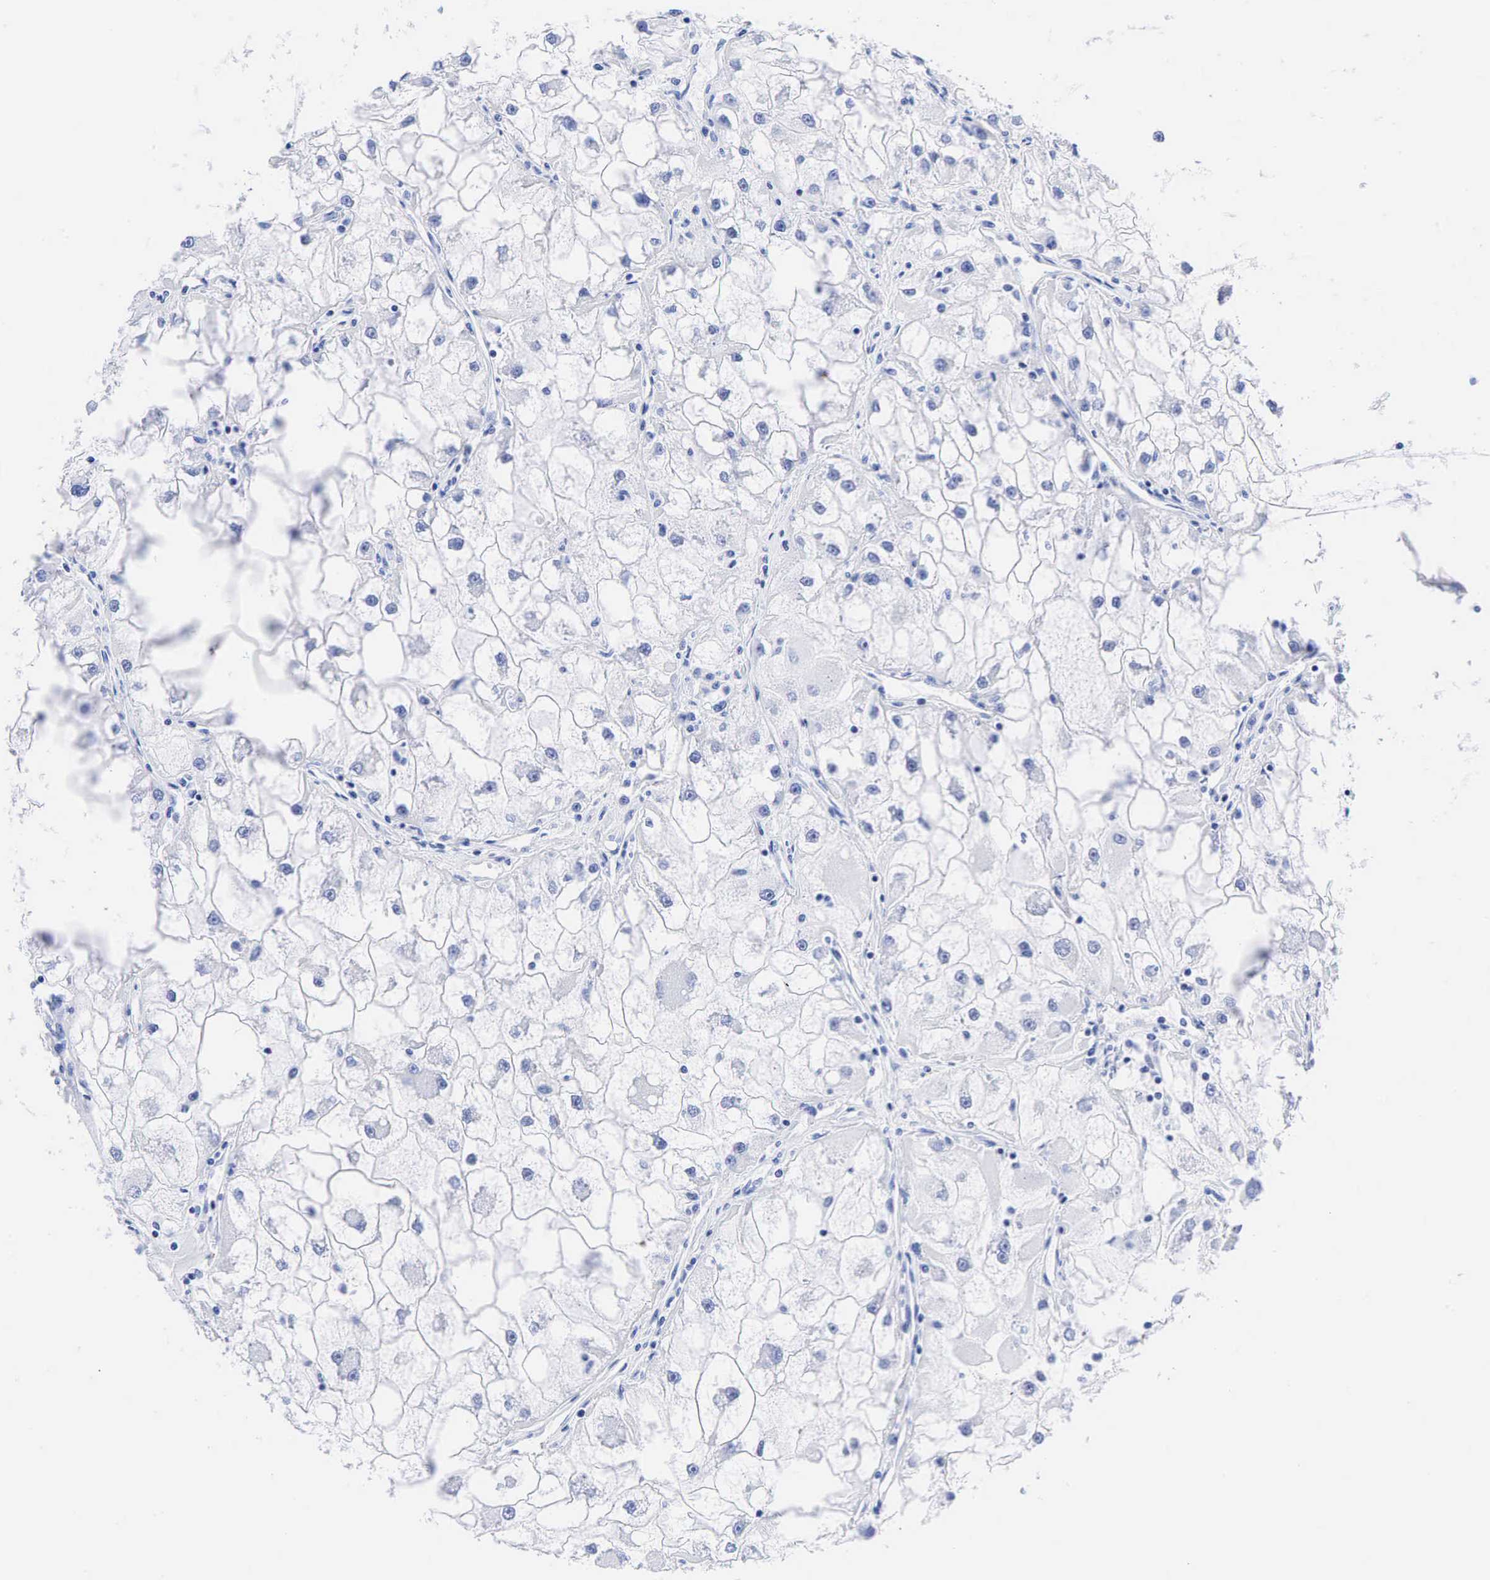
{"staining": {"intensity": "negative", "quantity": "none", "location": "none"}, "tissue": "renal cancer", "cell_type": "Tumor cells", "image_type": "cancer", "snomed": [{"axis": "morphology", "description": "Adenocarcinoma, NOS"}, {"axis": "topography", "description": "Kidney"}], "caption": "Micrograph shows no protein positivity in tumor cells of renal cancer (adenocarcinoma) tissue.", "gene": "CEACAM5", "patient": {"sex": "female", "age": 73}}